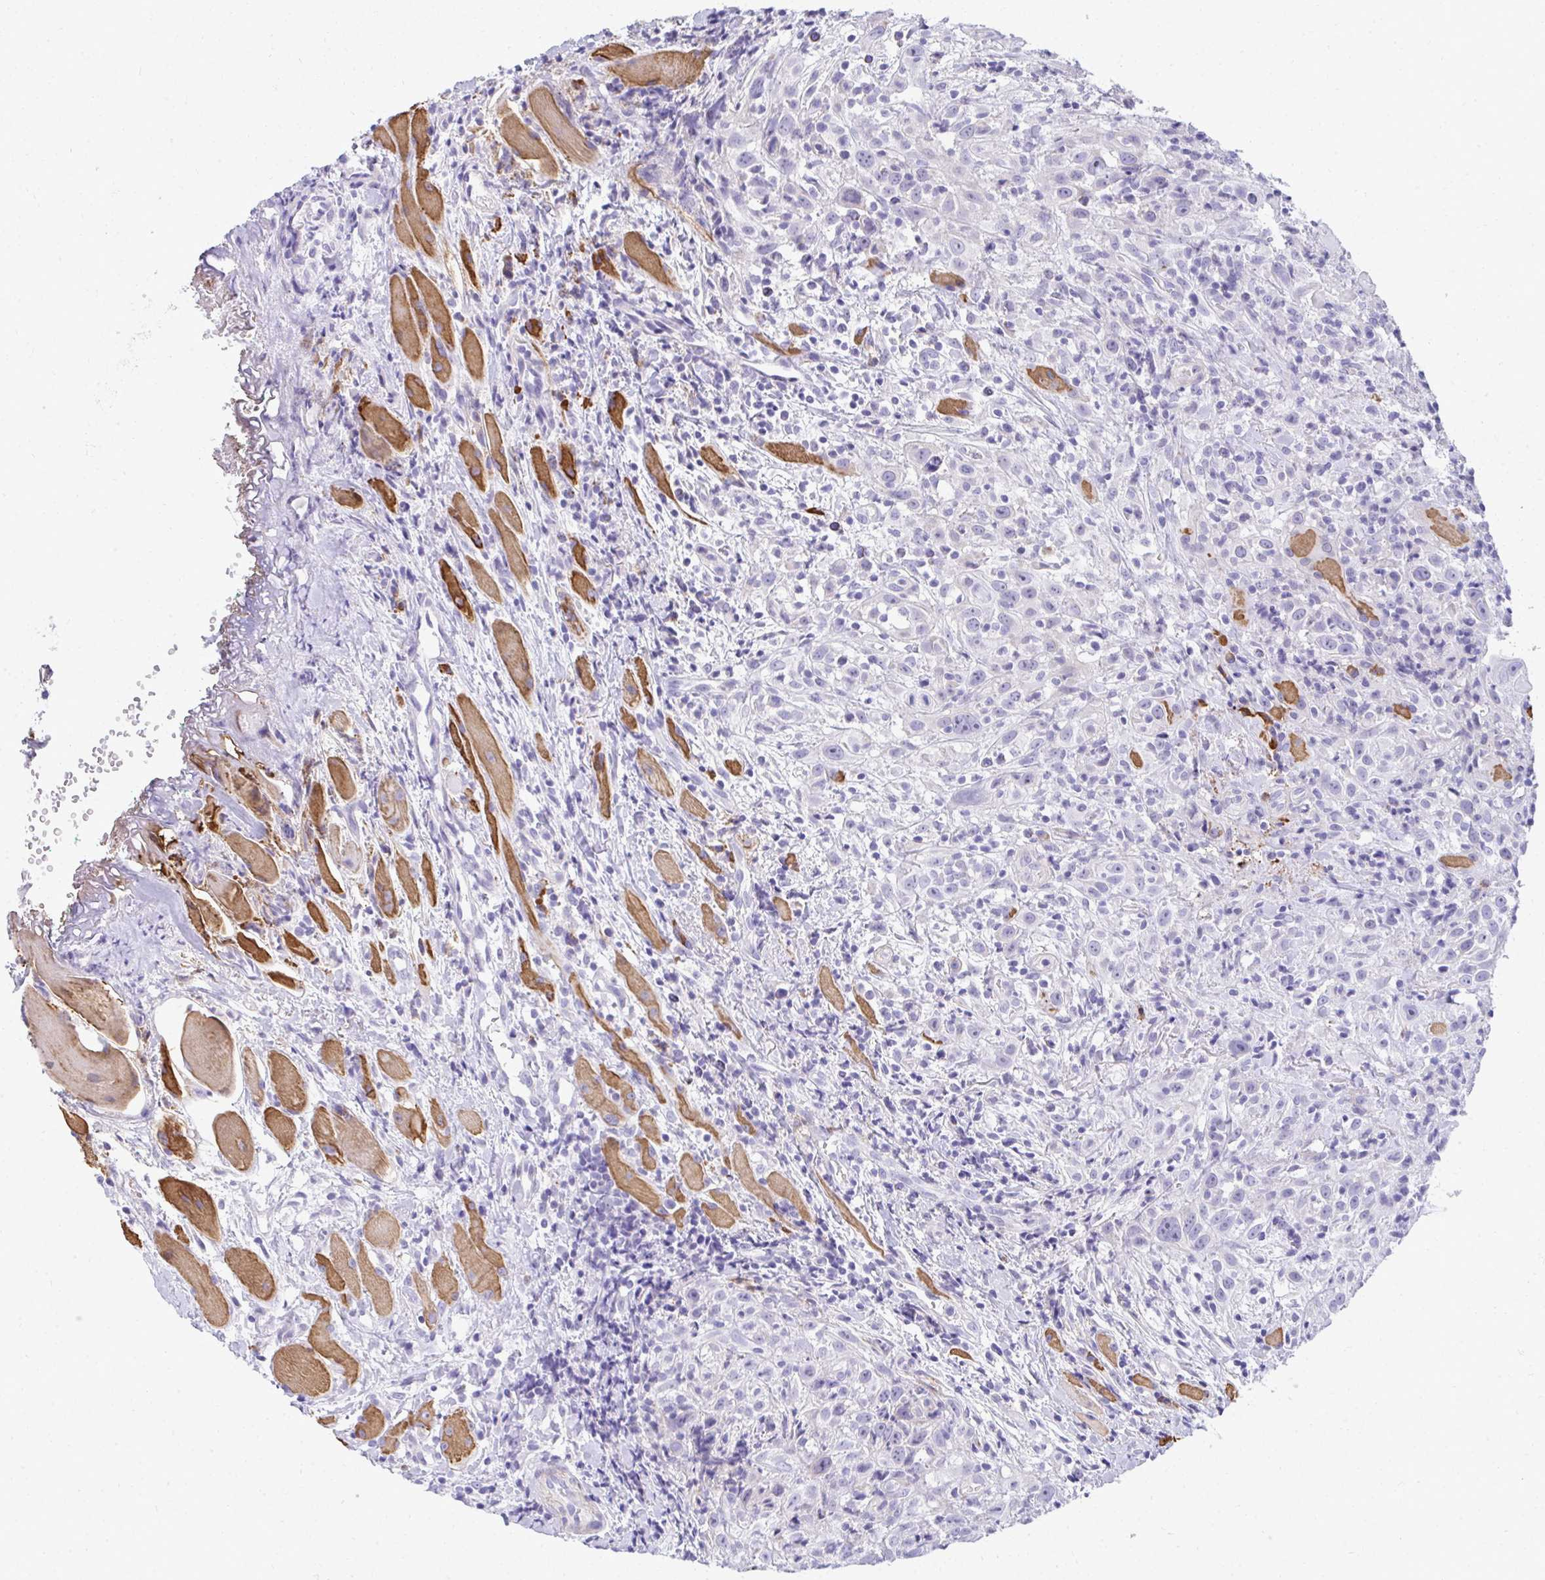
{"staining": {"intensity": "negative", "quantity": "none", "location": "none"}, "tissue": "head and neck cancer", "cell_type": "Tumor cells", "image_type": "cancer", "snomed": [{"axis": "morphology", "description": "Squamous cell carcinoma, NOS"}, {"axis": "topography", "description": "Head-Neck"}], "caption": "Immunohistochemistry (IHC) photomicrograph of neoplastic tissue: human head and neck squamous cell carcinoma stained with DAB (3,3'-diaminobenzidine) displays no significant protein expression in tumor cells.", "gene": "PUS7L", "patient": {"sex": "female", "age": 95}}